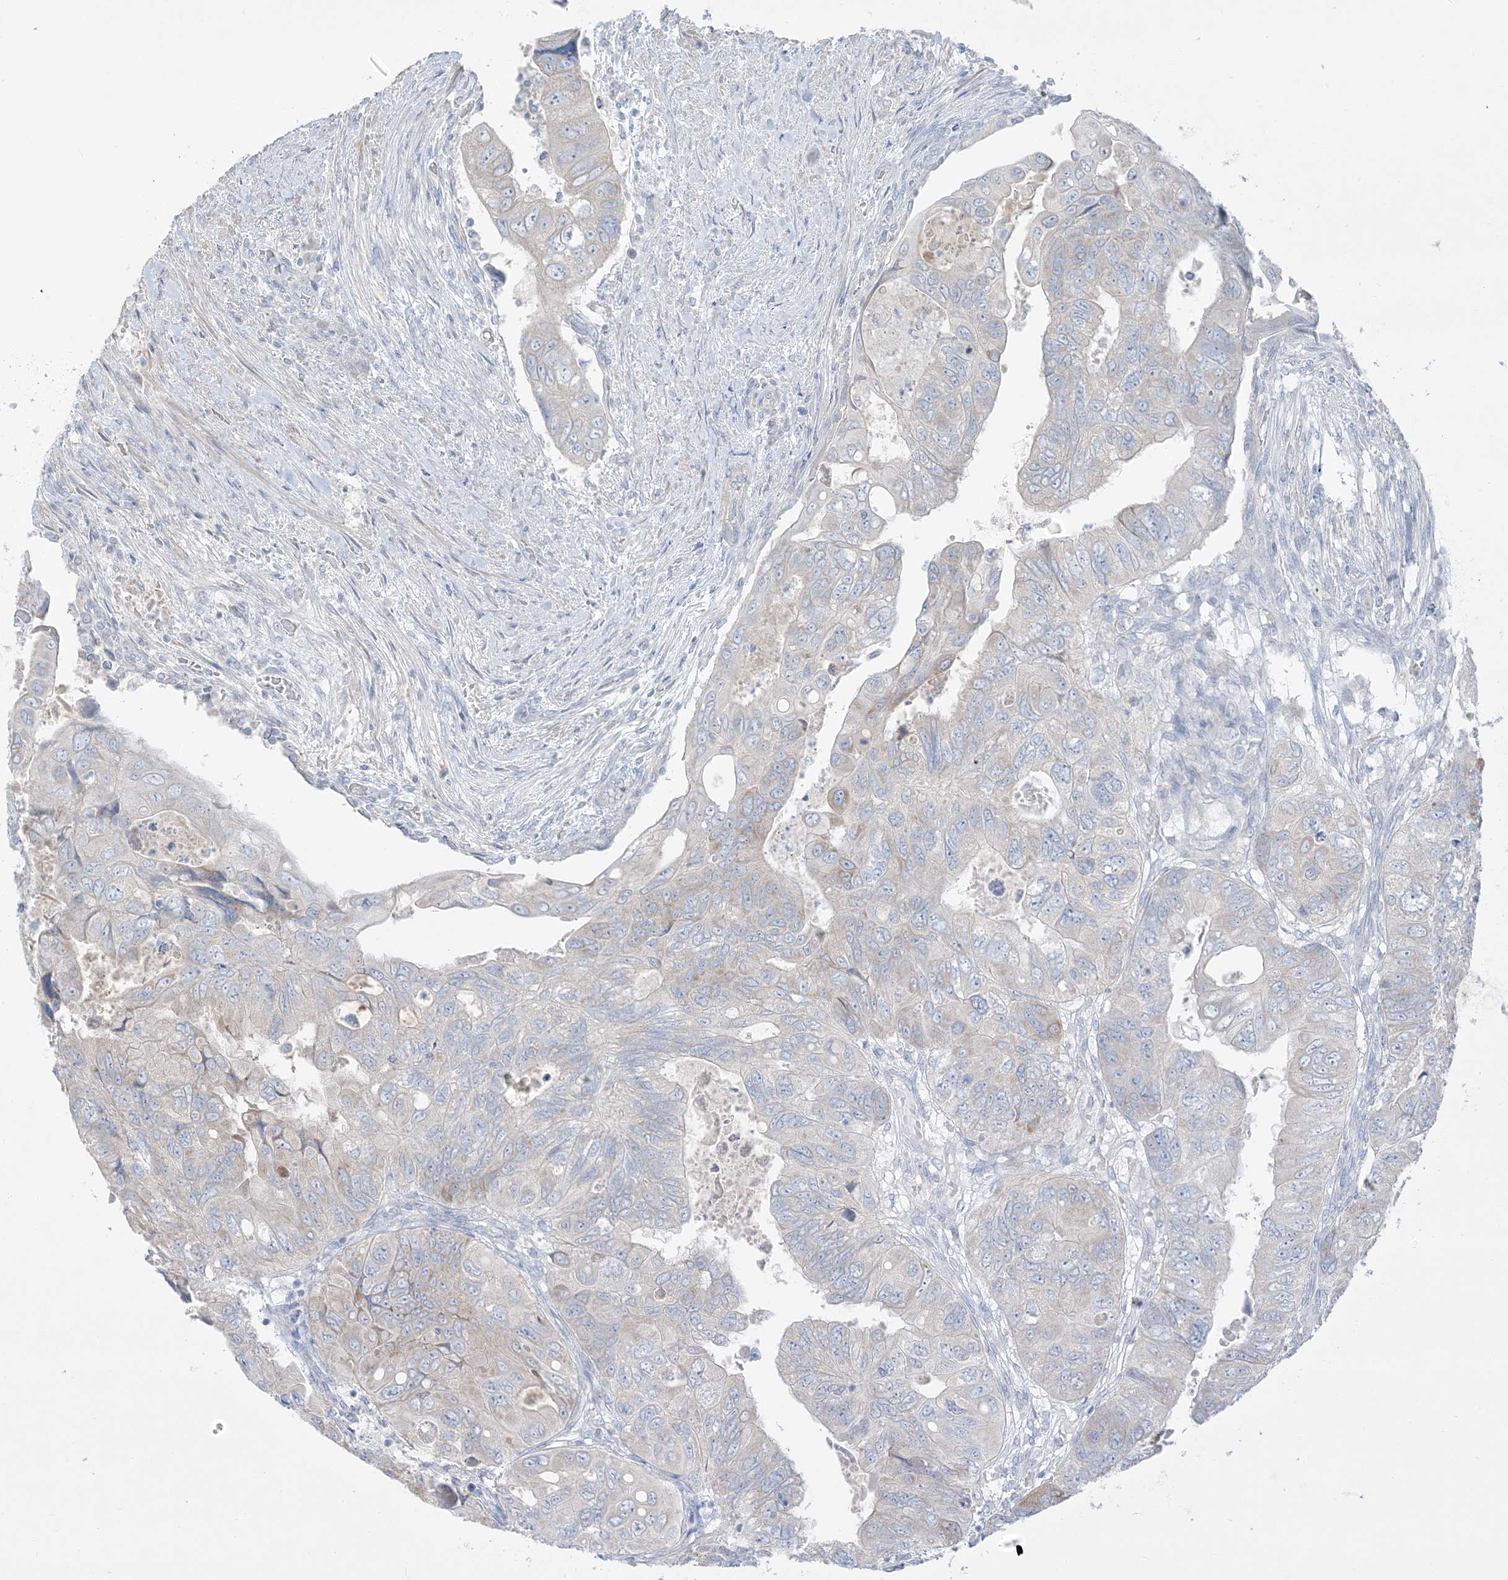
{"staining": {"intensity": "negative", "quantity": "none", "location": "none"}, "tissue": "colorectal cancer", "cell_type": "Tumor cells", "image_type": "cancer", "snomed": [{"axis": "morphology", "description": "Adenocarcinoma, NOS"}, {"axis": "topography", "description": "Rectum"}], "caption": "The IHC micrograph has no significant staining in tumor cells of colorectal cancer (adenocarcinoma) tissue.", "gene": "FAM184A", "patient": {"sex": "male", "age": 63}}